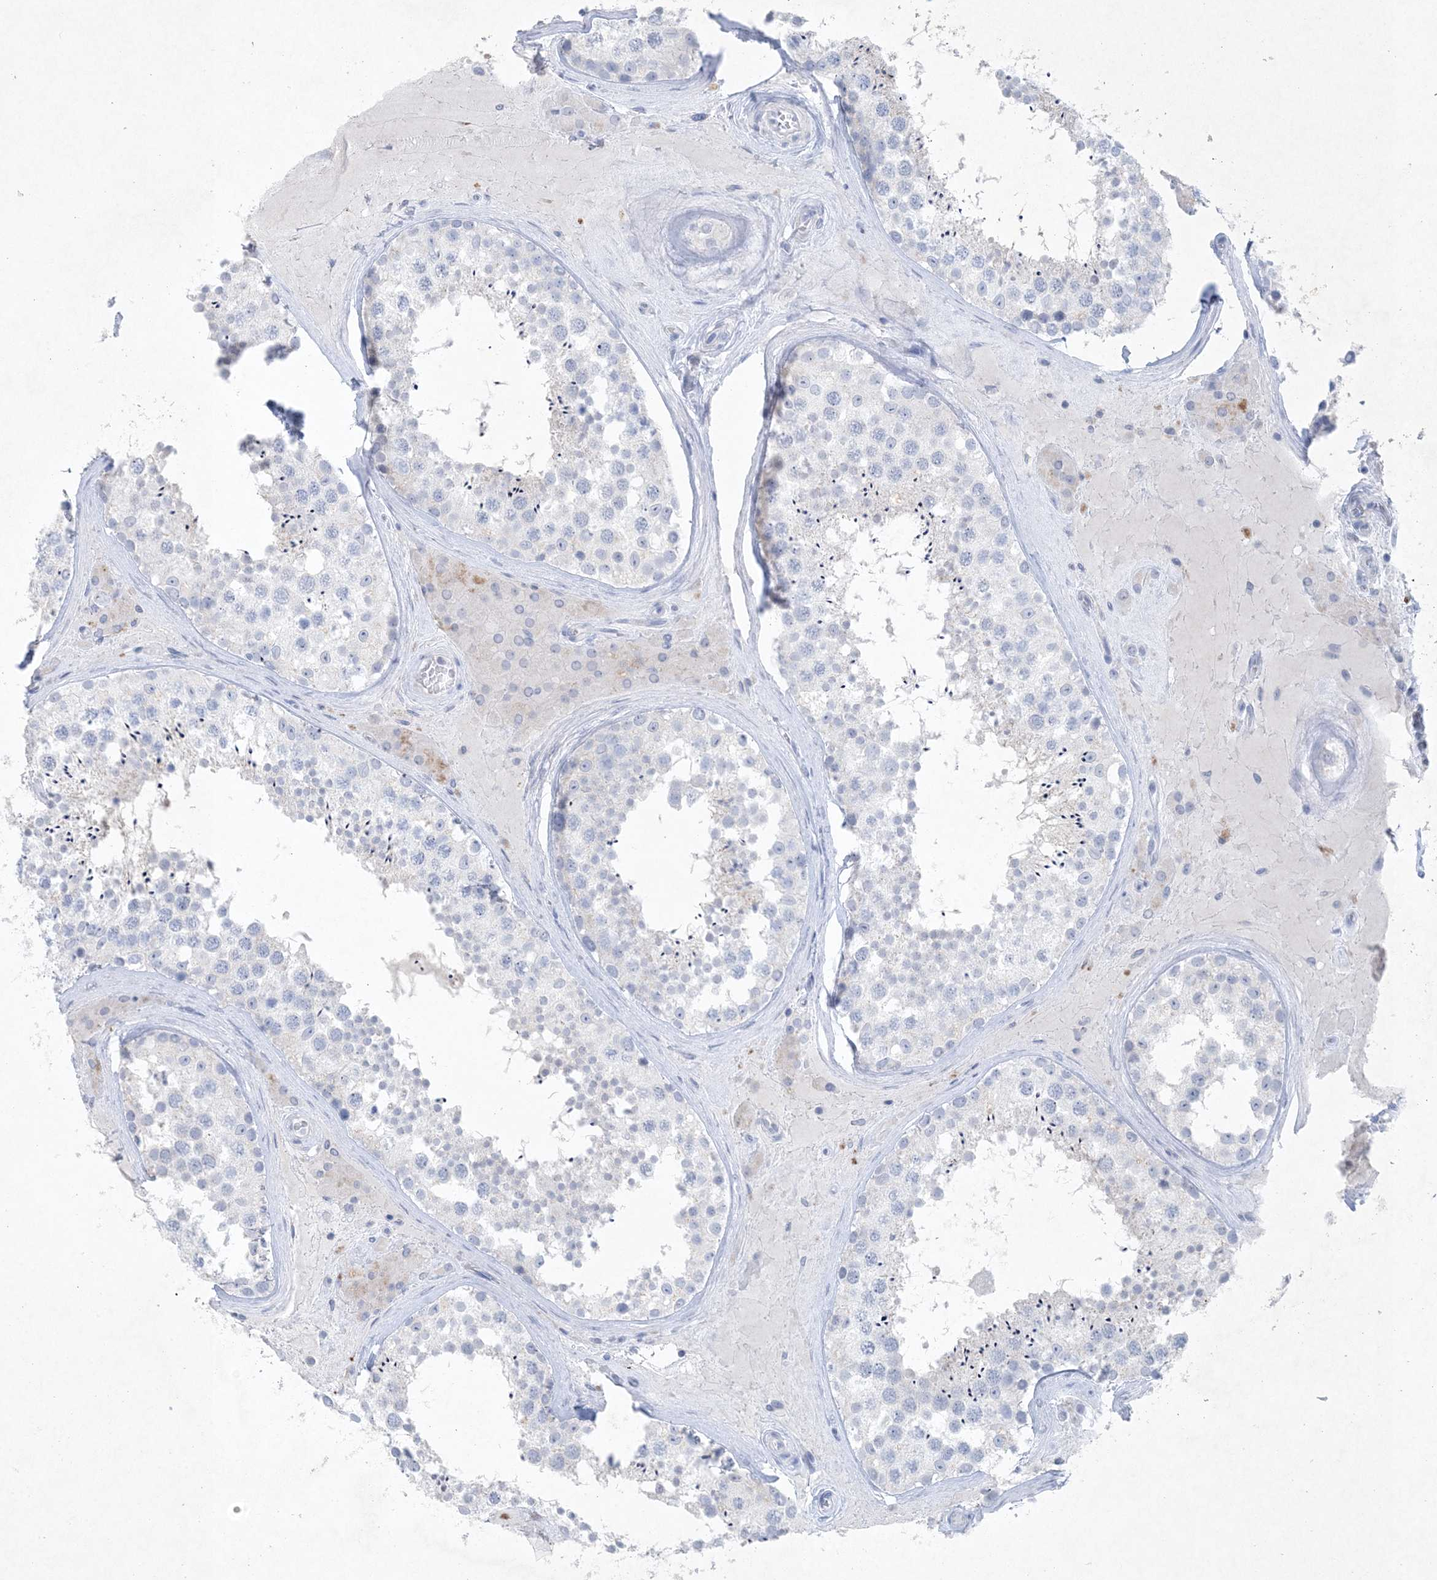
{"staining": {"intensity": "negative", "quantity": "none", "location": "none"}, "tissue": "testis", "cell_type": "Cells in seminiferous ducts", "image_type": "normal", "snomed": [{"axis": "morphology", "description": "Normal tissue, NOS"}, {"axis": "topography", "description": "Testis"}], "caption": "IHC photomicrograph of benign human testis stained for a protein (brown), which reveals no expression in cells in seminiferous ducts. The staining is performed using DAB brown chromogen with nuclei counter-stained in using hematoxylin.", "gene": "GABRG1", "patient": {"sex": "male", "age": 46}}